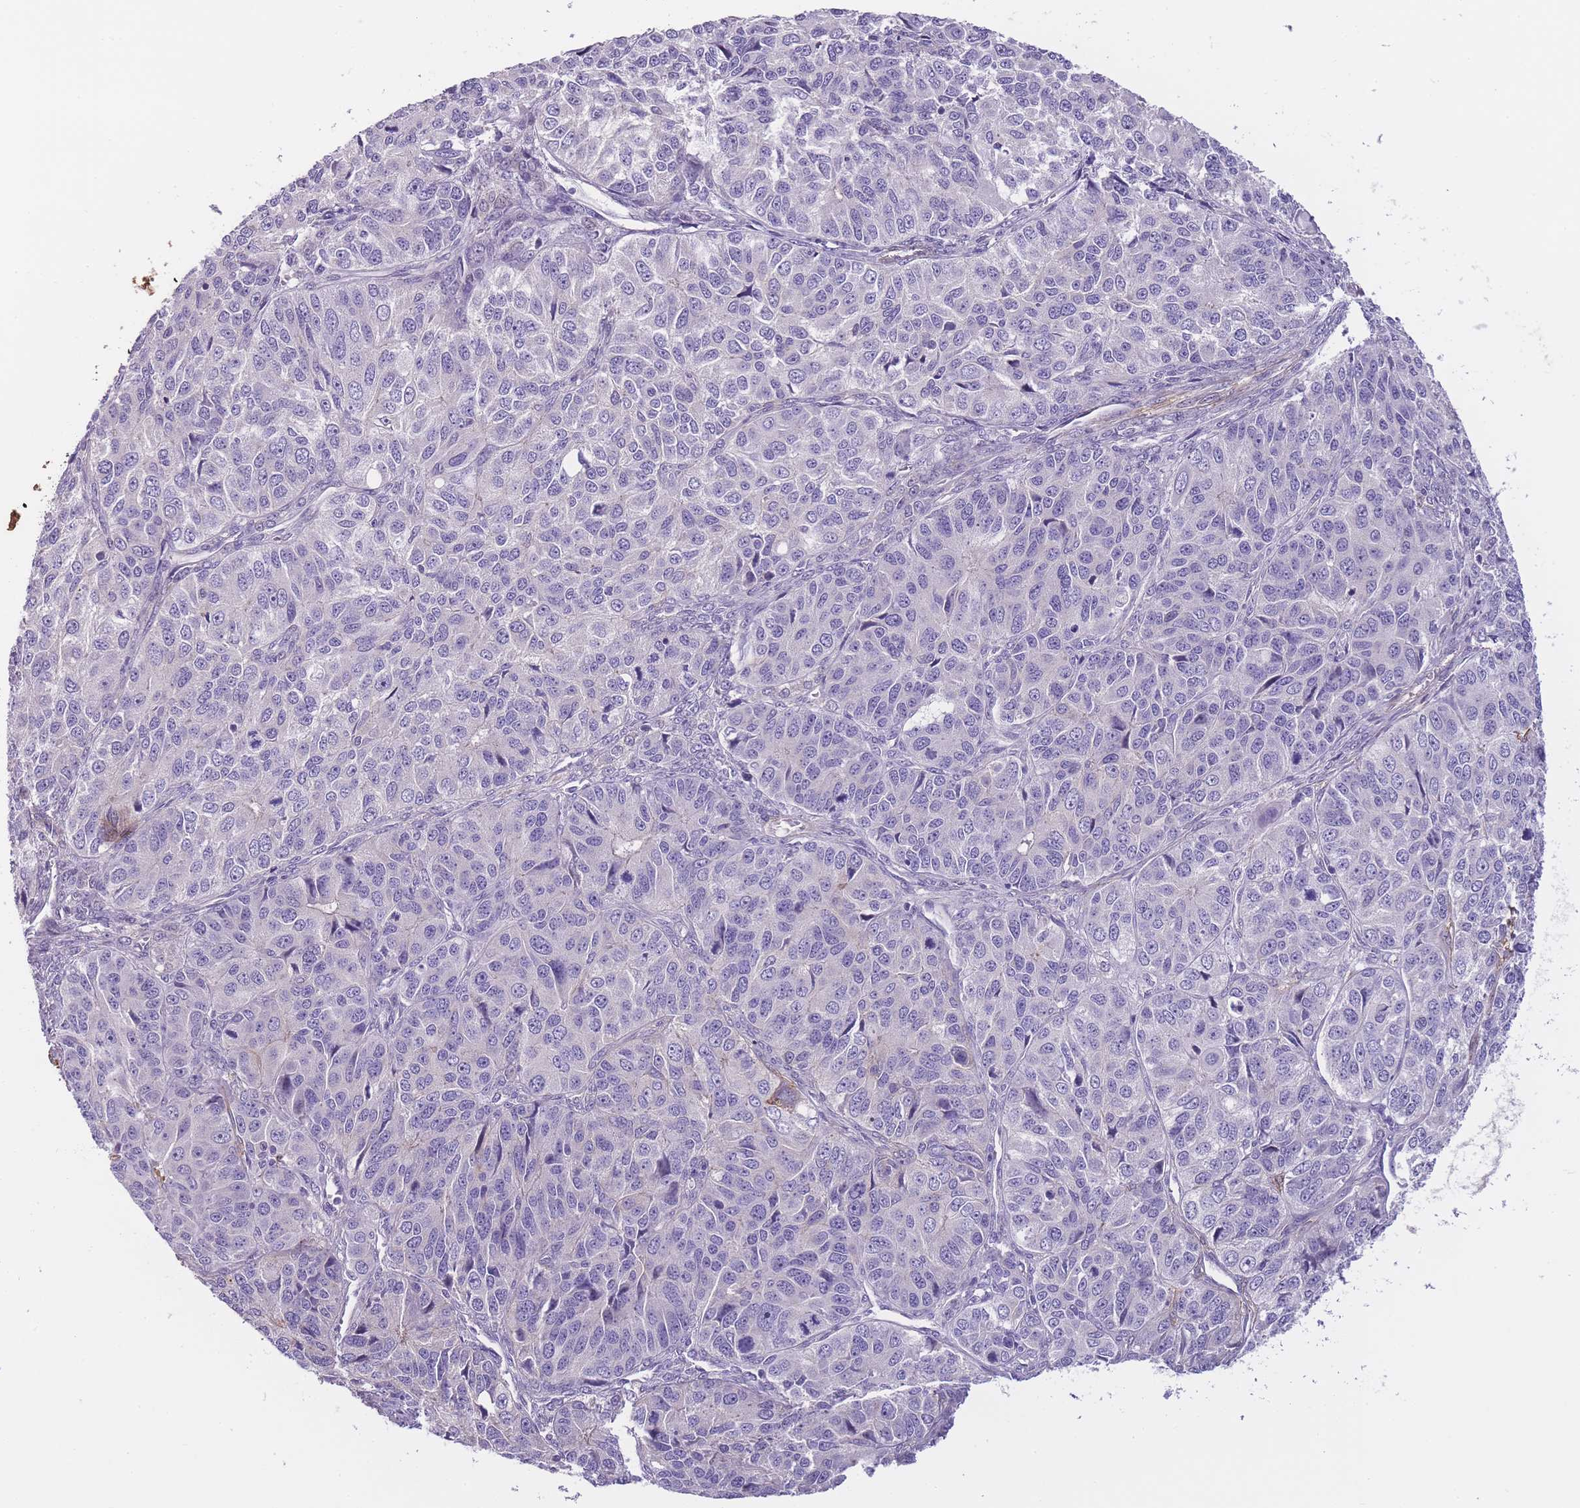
{"staining": {"intensity": "negative", "quantity": "none", "location": "none"}, "tissue": "ovarian cancer", "cell_type": "Tumor cells", "image_type": "cancer", "snomed": [{"axis": "morphology", "description": "Carcinoma, endometroid"}, {"axis": "topography", "description": "Ovary"}], "caption": "Ovarian cancer was stained to show a protein in brown. There is no significant expression in tumor cells.", "gene": "FAM124A", "patient": {"sex": "female", "age": 51}}